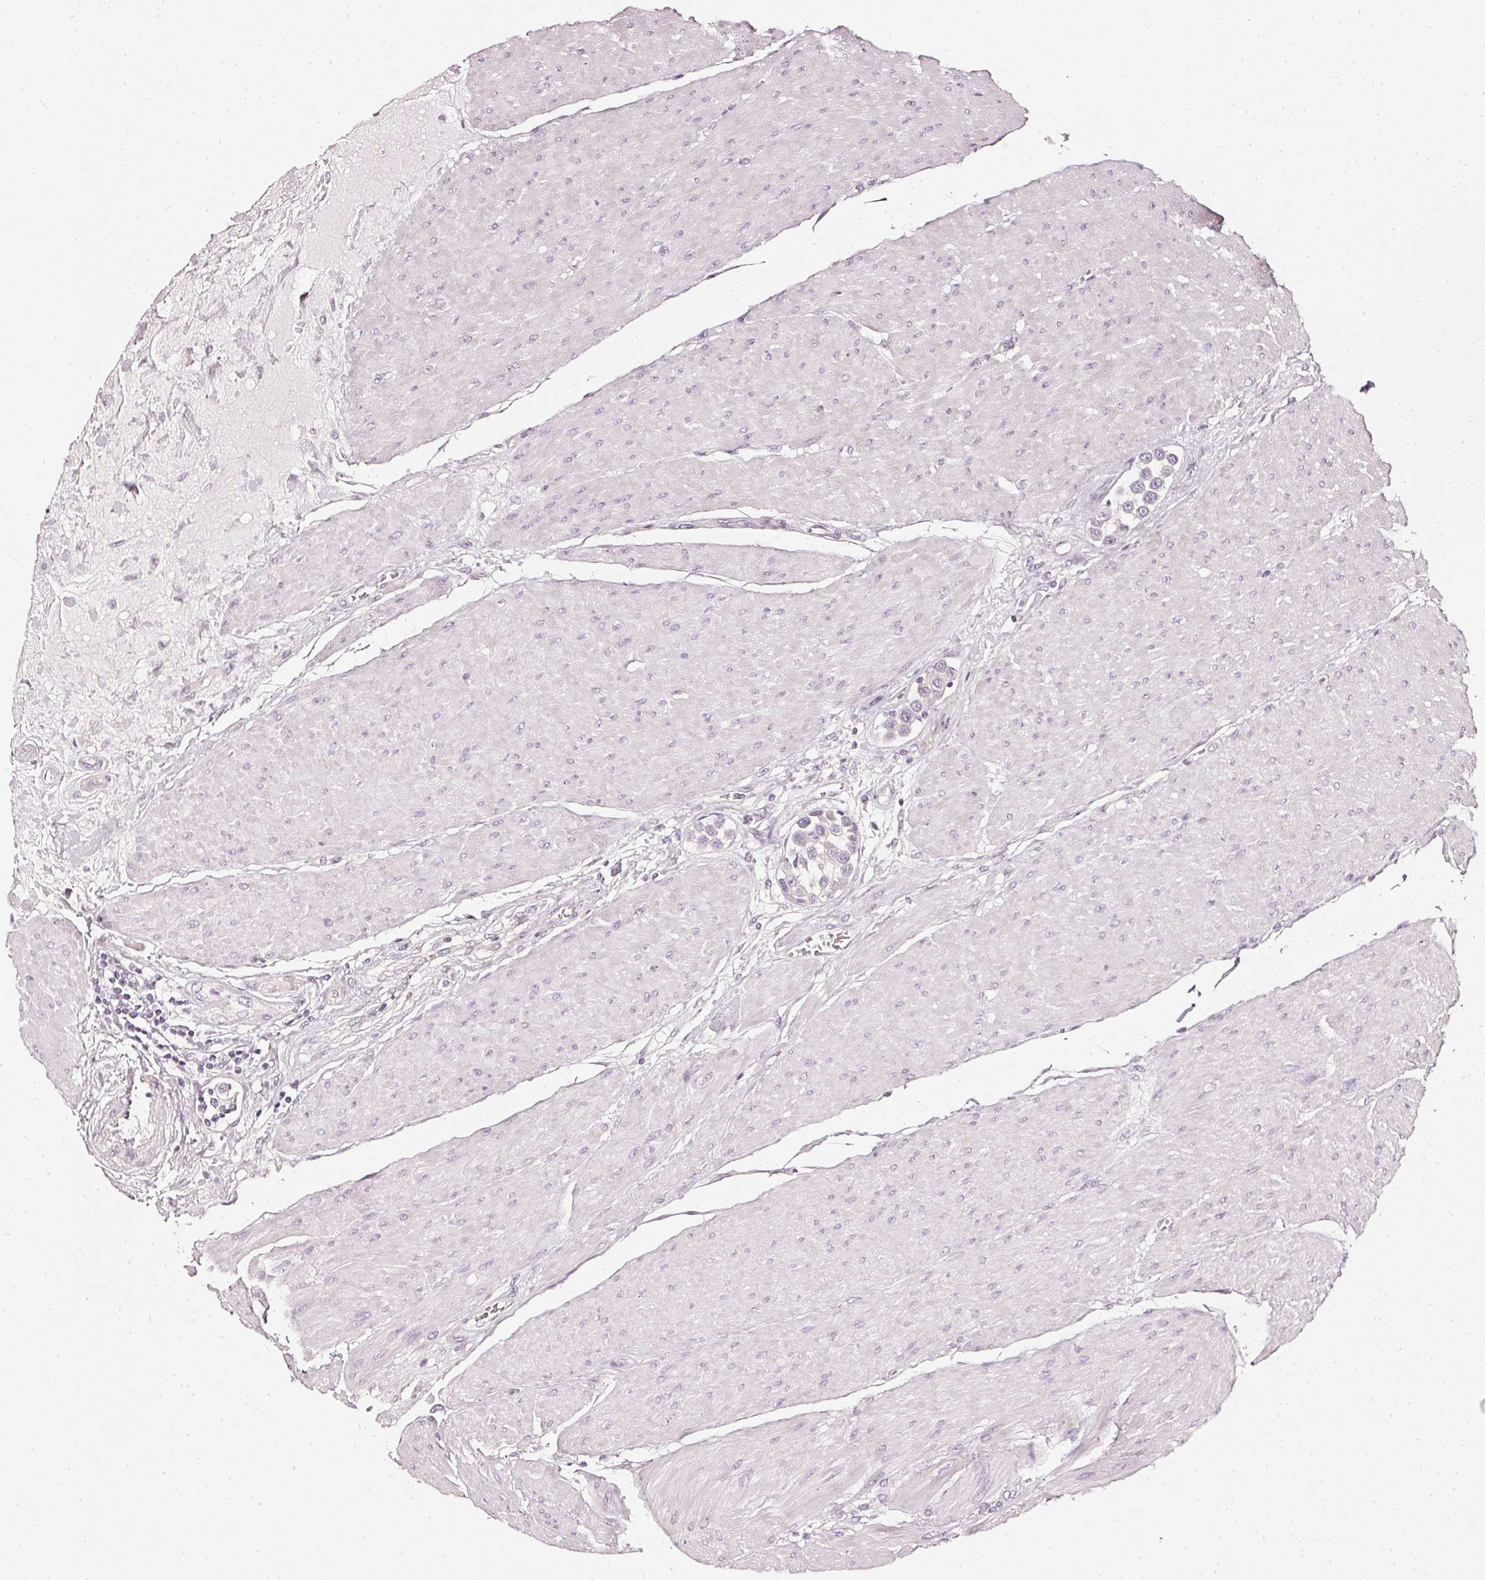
{"staining": {"intensity": "negative", "quantity": "none", "location": "none"}, "tissue": "urothelial cancer", "cell_type": "Tumor cells", "image_type": "cancer", "snomed": [{"axis": "morphology", "description": "Urothelial carcinoma, High grade"}, {"axis": "topography", "description": "Urinary bladder"}], "caption": "DAB immunohistochemical staining of urothelial carcinoma (high-grade) shows no significant staining in tumor cells.", "gene": "CNP", "patient": {"sex": "male", "age": 50}}